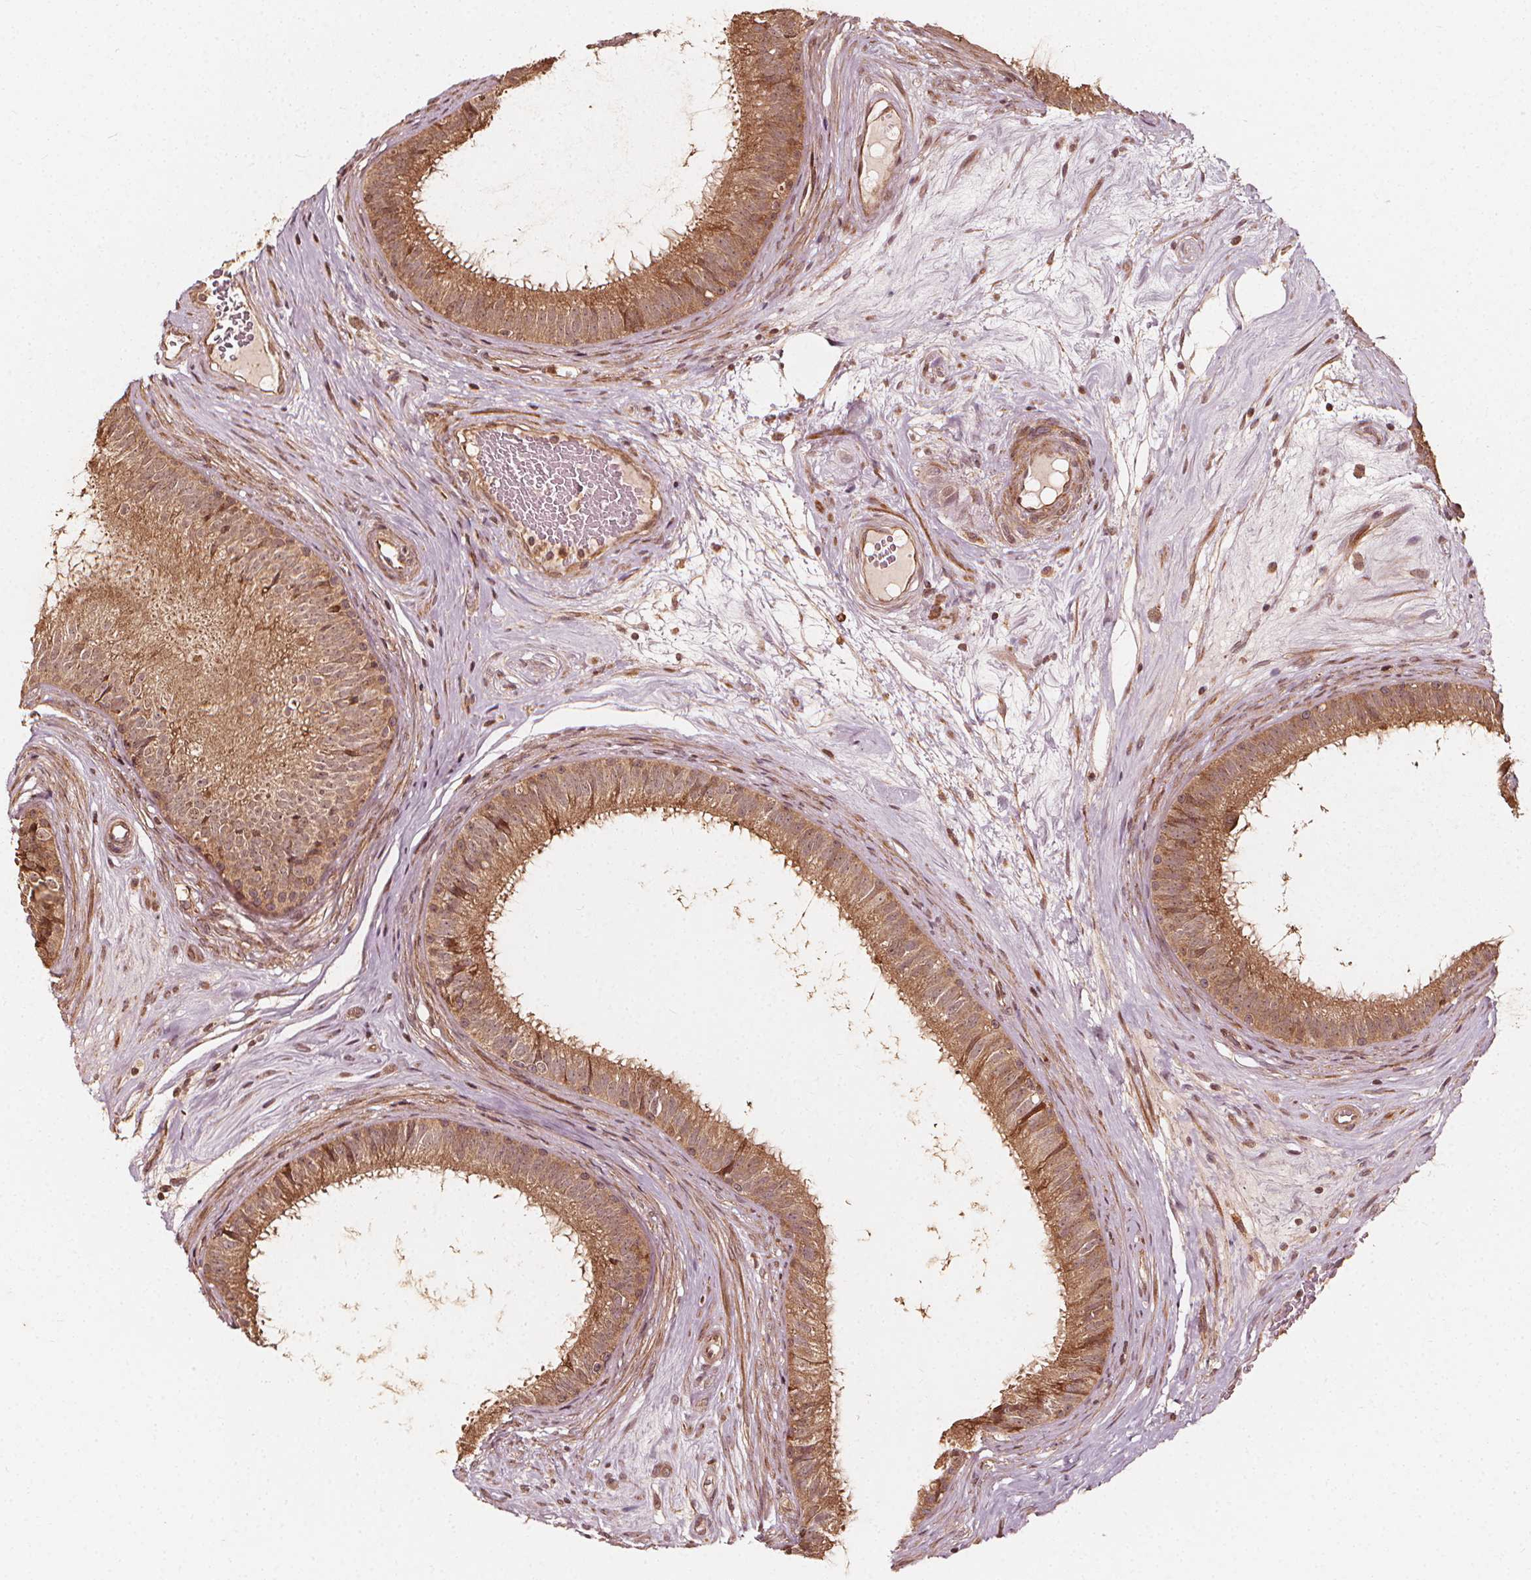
{"staining": {"intensity": "moderate", "quantity": ">75%", "location": "cytoplasmic/membranous,nuclear"}, "tissue": "epididymis", "cell_type": "Glandular cells", "image_type": "normal", "snomed": [{"axis": "morphology", "description": "Normal tissue, NOS"}, {"axis": "topography", "description": "Epididymis"}], "caption": "High-power microscopy captured an immunohistochemistry micrograph of unremarkable epididymis, revealing moderate cytoplasmic/membranous,nuclear expression in about >75% of glandular cells. (brown staining indicates protein expression, while blue staining denotes nuclei).", "gene": "NPC1", "patient": {"sex": "male", "age": 59}}